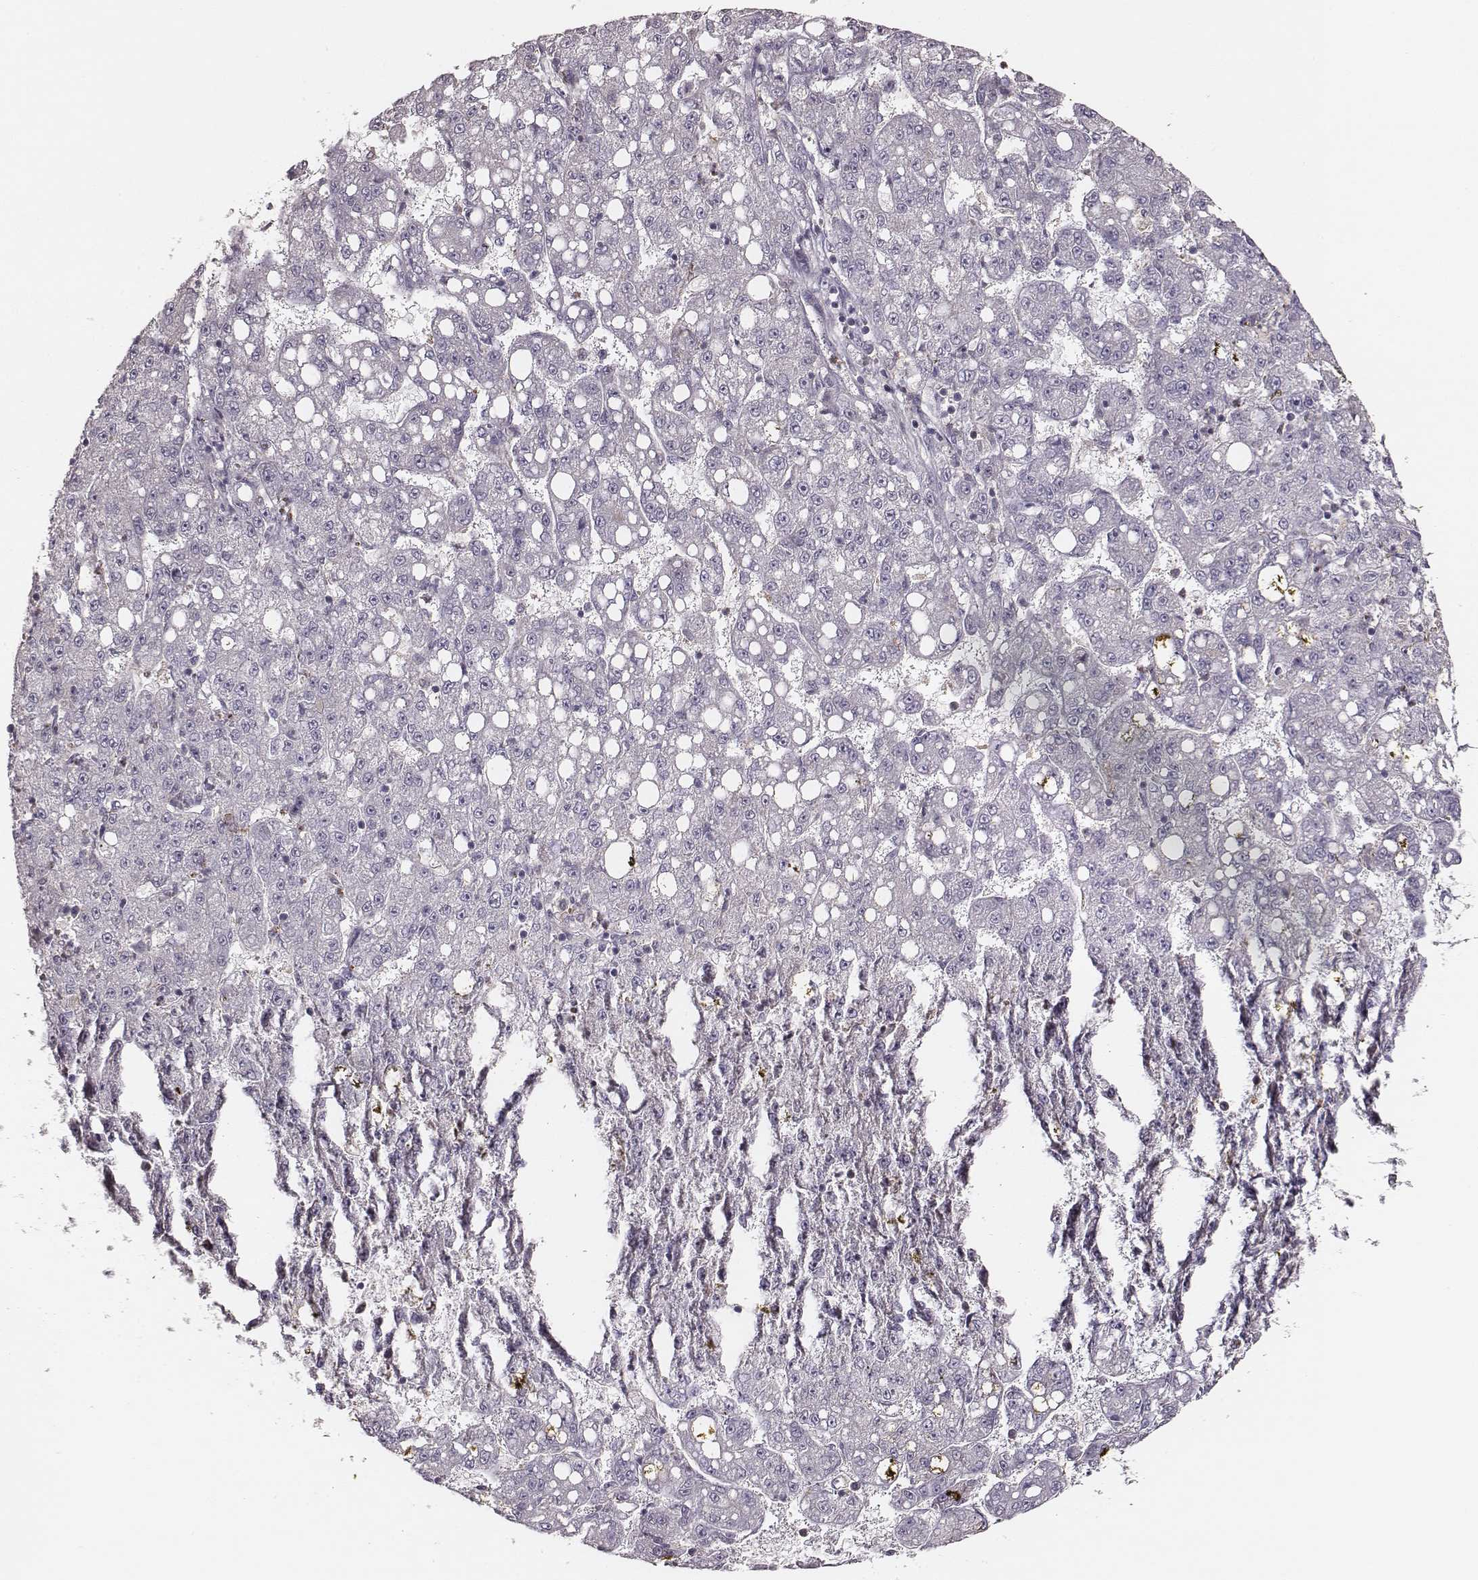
{"staining": {"intensity": "negative", "quantity": "none", "location": "none"}, "tissue": "liver cancer", "cell_type": "Tumor cells", "image_type": "cancer", "snomed": [{"axis": "morphology", "description": "Carcinoma, Hepatocellular, NOS"}, {"axis": "topography", "description": "Liver"}], "caption": "High magnification brightfield microscopy of liver hepatocellular carcinoma stained with DAB (3,3'-diaminobenzidine) (brown) and counterstained with hematoxylin (blue): tumor cells show no significant expression.", "gene": "ZYX", "patient": {"sex": "female", "age": 65}}